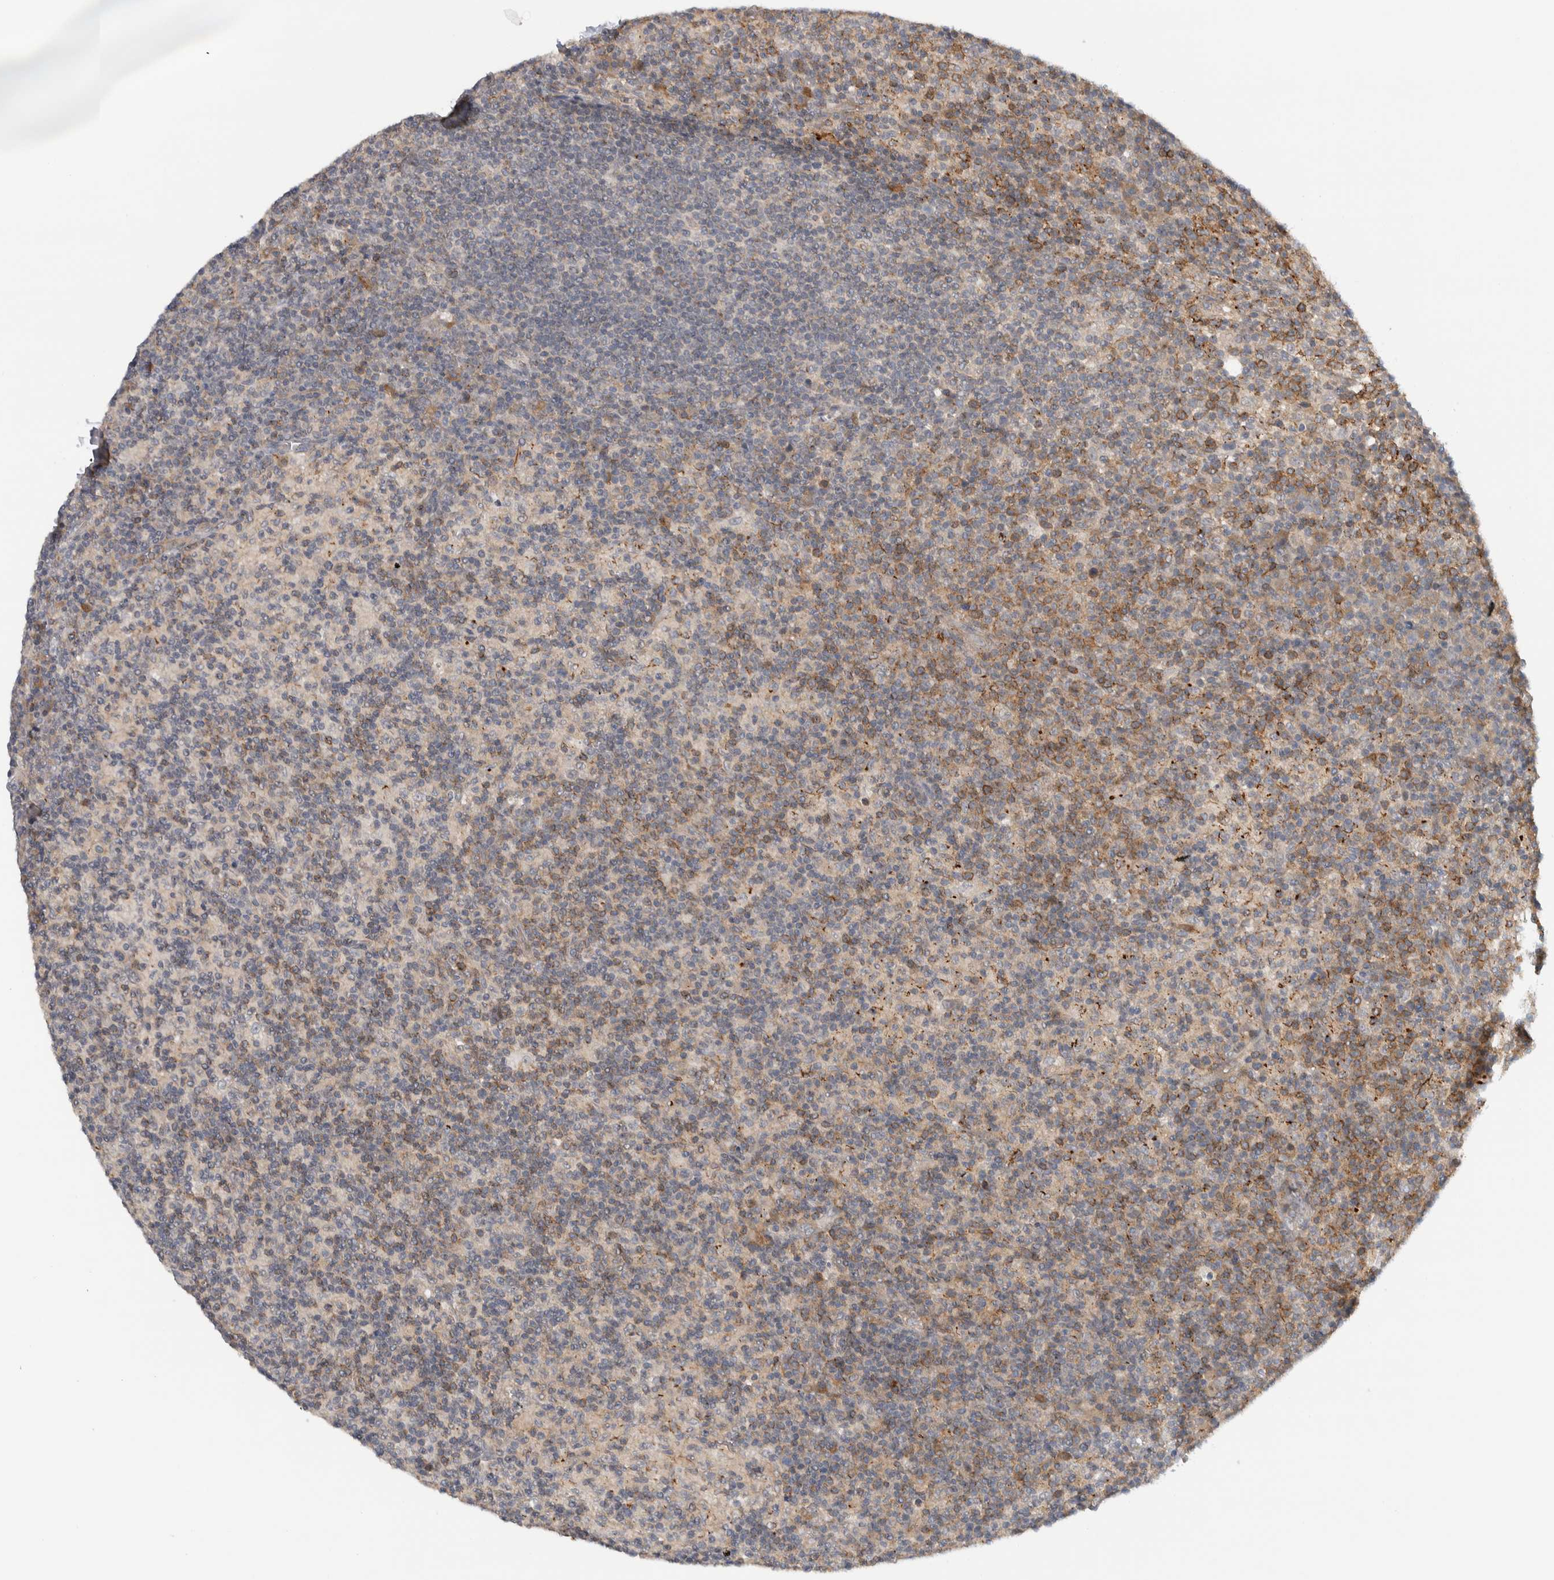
{"staining": {"intensity": "weak", "quantity": "<25%", "location": "nuclear"}, "tissue": "lymph node", "cell_type": "Germinal center cells", "image_type": "normal", "snomed": [{"axis": "morphology", "description": "Normal tissue, NOS"}, {"axis": "morphology", "description": "Inflammation, NOS"}, {"axis": "topography", "description": "Lymph node"}], "caption": "This histopathology image is of benign lymph node stained with IHC to label a protein in brown with the nuclei are counter-stained blue. There is no positivity in germinal center cells. (Brightfield microscopy of DAB (3,3'-diaminobenzidine) immunohistochemistry (IHC) at high magnification).", "gene": "MPRIP", "patient": {"sex": "male", "age": 55}}